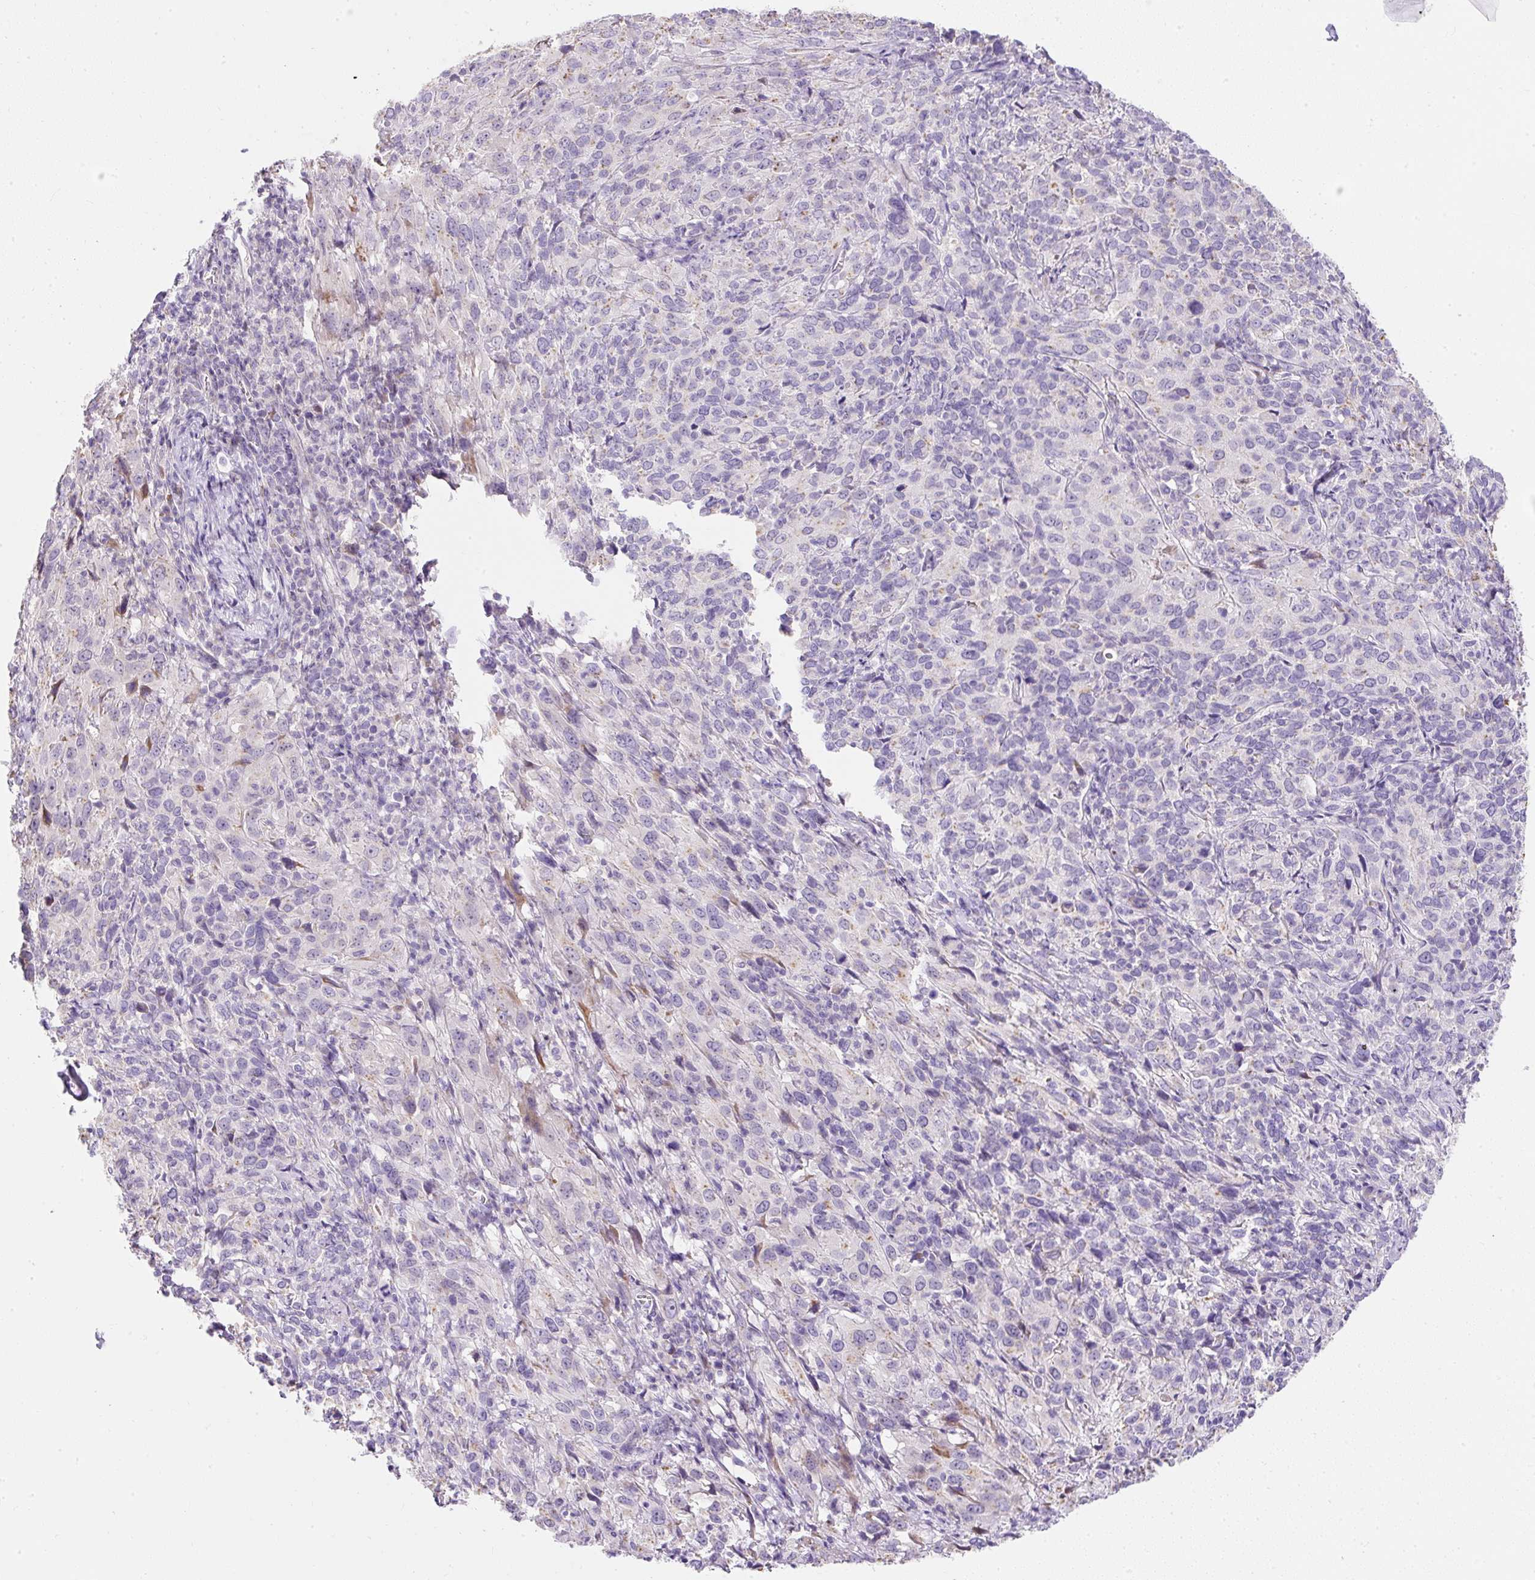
{"staining": {"intensity": "negative", "quantity": "none", "location": "none"}, "tissue": "cervical cancer", "cell_type": "Tumor cells", "image_type": "cancer", "snomed": [{"axis": "morphology", "description": "Squamous cell carcinoma, NOS"}, {"axis": "topography", "description": "Cervix"}], "caption": "Immunohistochemistry (IHC) histopathology image of neoplastic tissue: human cervical squamous cell carcinoma stained with DAB displays no significant protein expression in tumor cells.", "gene": "DTX4", "patient": {"sex": "female", "age": 51}}